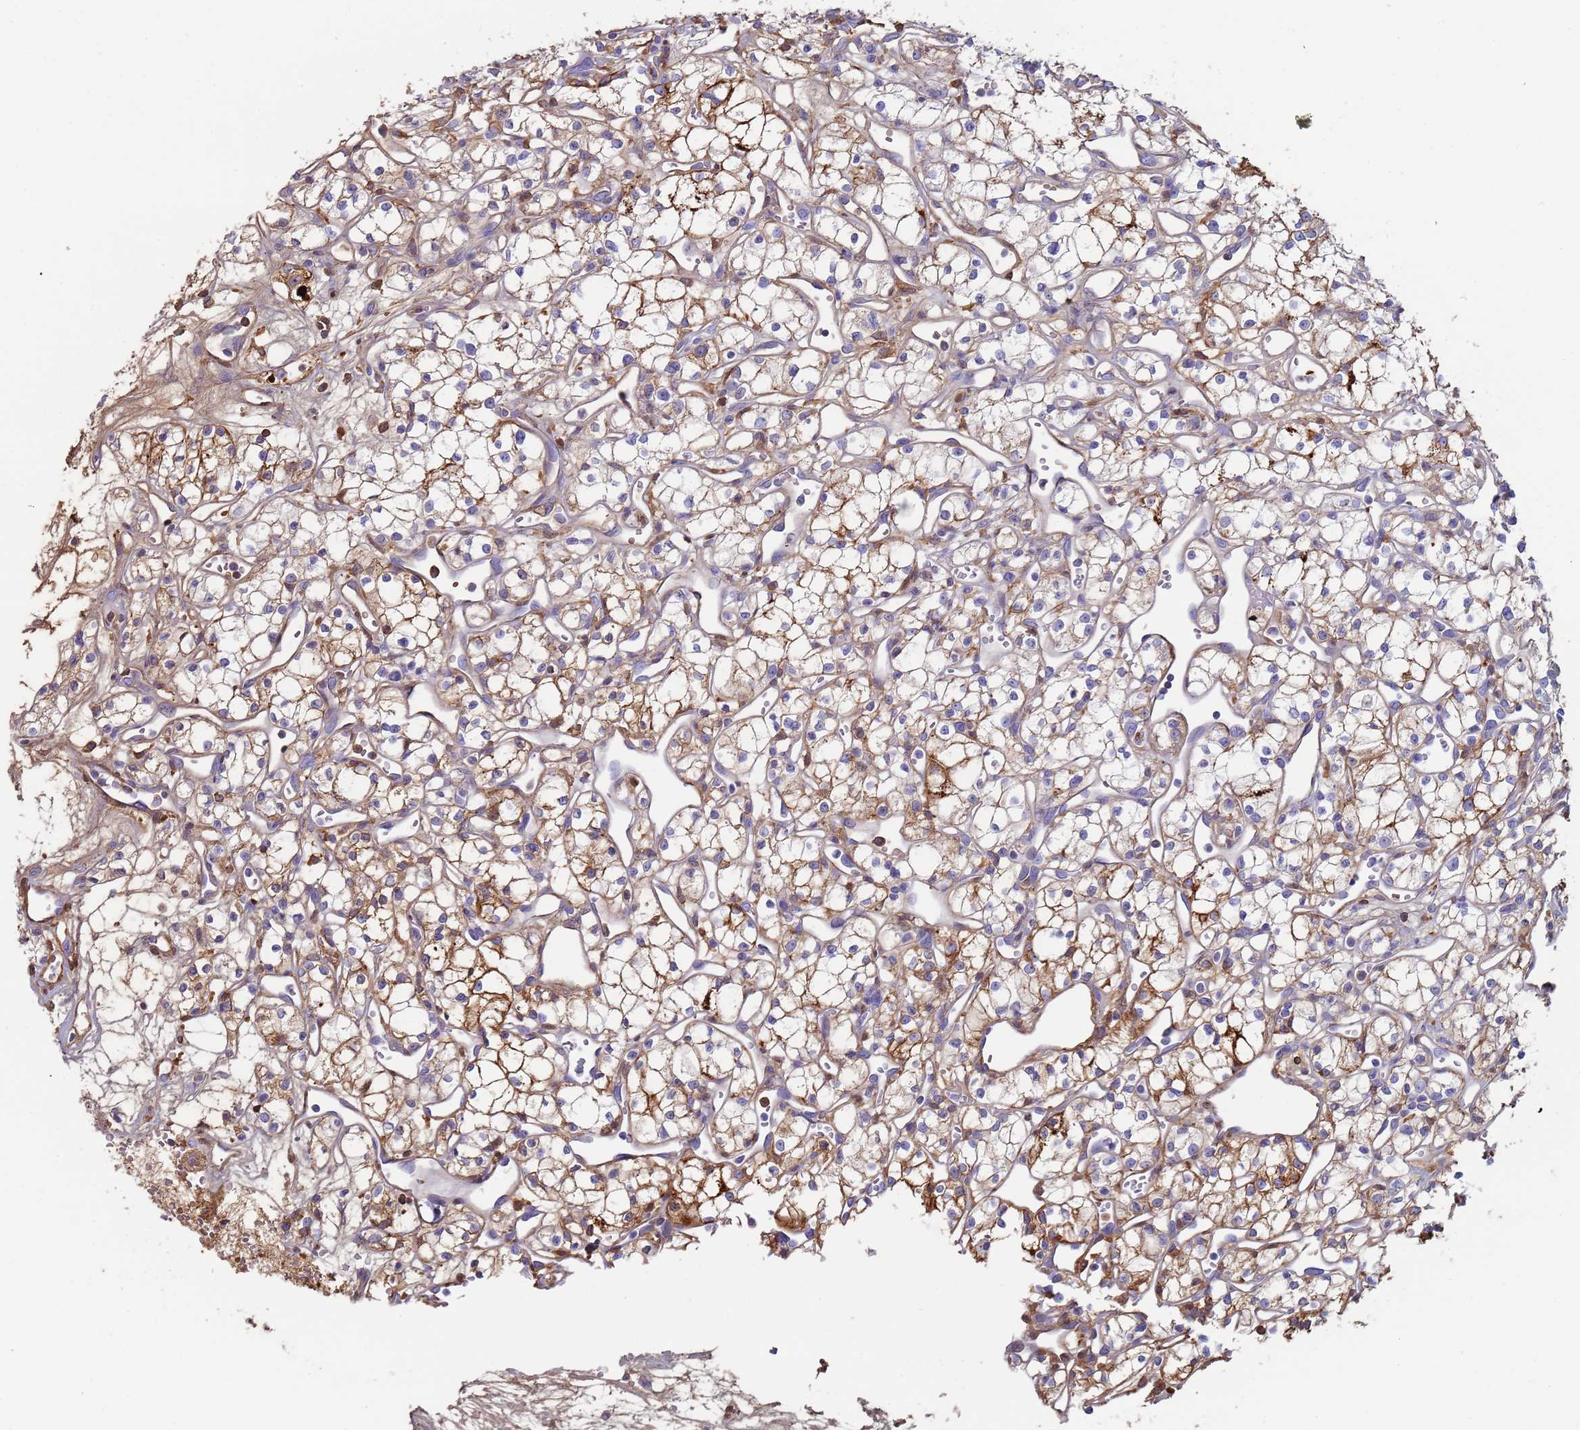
{"staining": {"intensity": "strong", "quantity": "<25%", "location": "cytoplasmic/membranous"}, "tissue": "renal cancer", "cell_type": "Tumor cells", "image_type": "cancer", "snomed": [{"axis": "morphology", "description": "Adenocarcinoma, NOS"}, {"axis": "topography", "description": "Kidney"}], "caption": "This image displays immunohistochemistry (IHC) staining of renal cancer (adenocarcinoma), with medium strong cytoplasmic/membranous expression in about <25% of tumor cells.", "gene": "CYSLTR2", "patient": {"sex": "male", "age": 59}}